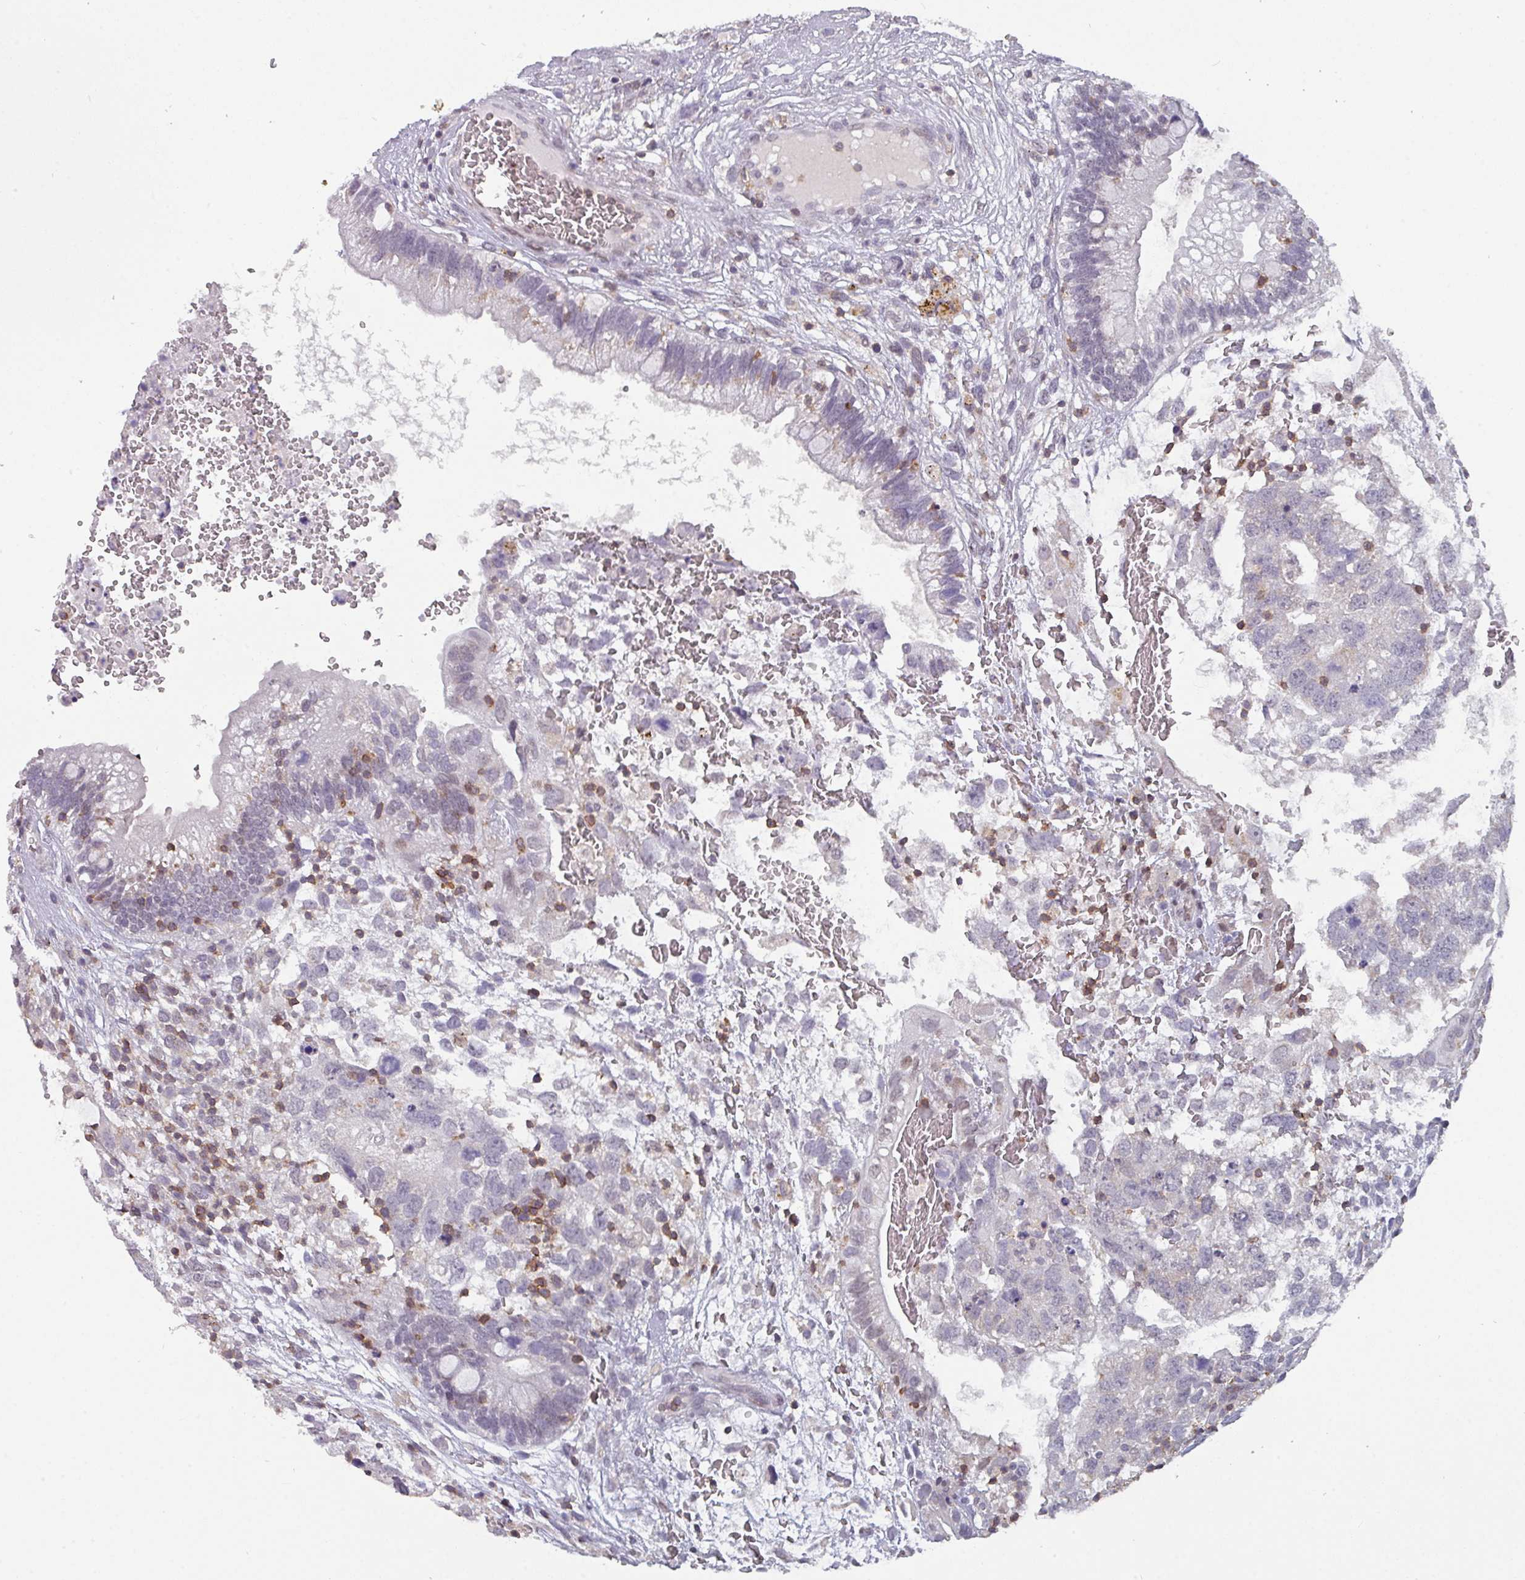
{"staining": {"intensity": "weak", "quantity": "<25%", "location": "cytoplasmic/membranous"}, "tissue": "testis cancer", "cell_type": "Tumor cells", "image_type": "cancer", "snomed": [{"axis": "morphology", "description": "Seminoma, NOS"}, {"axis": "morphology", "description": "Carcinoma, Embryonal, NOS"}, {"axis": "topography", "description": "Testis"}], "caption": "IHC of human testis cancer shows no expression in tumor cells.", "gene": "RASAL3", "patient": {"sex": "male", "age": 29}}